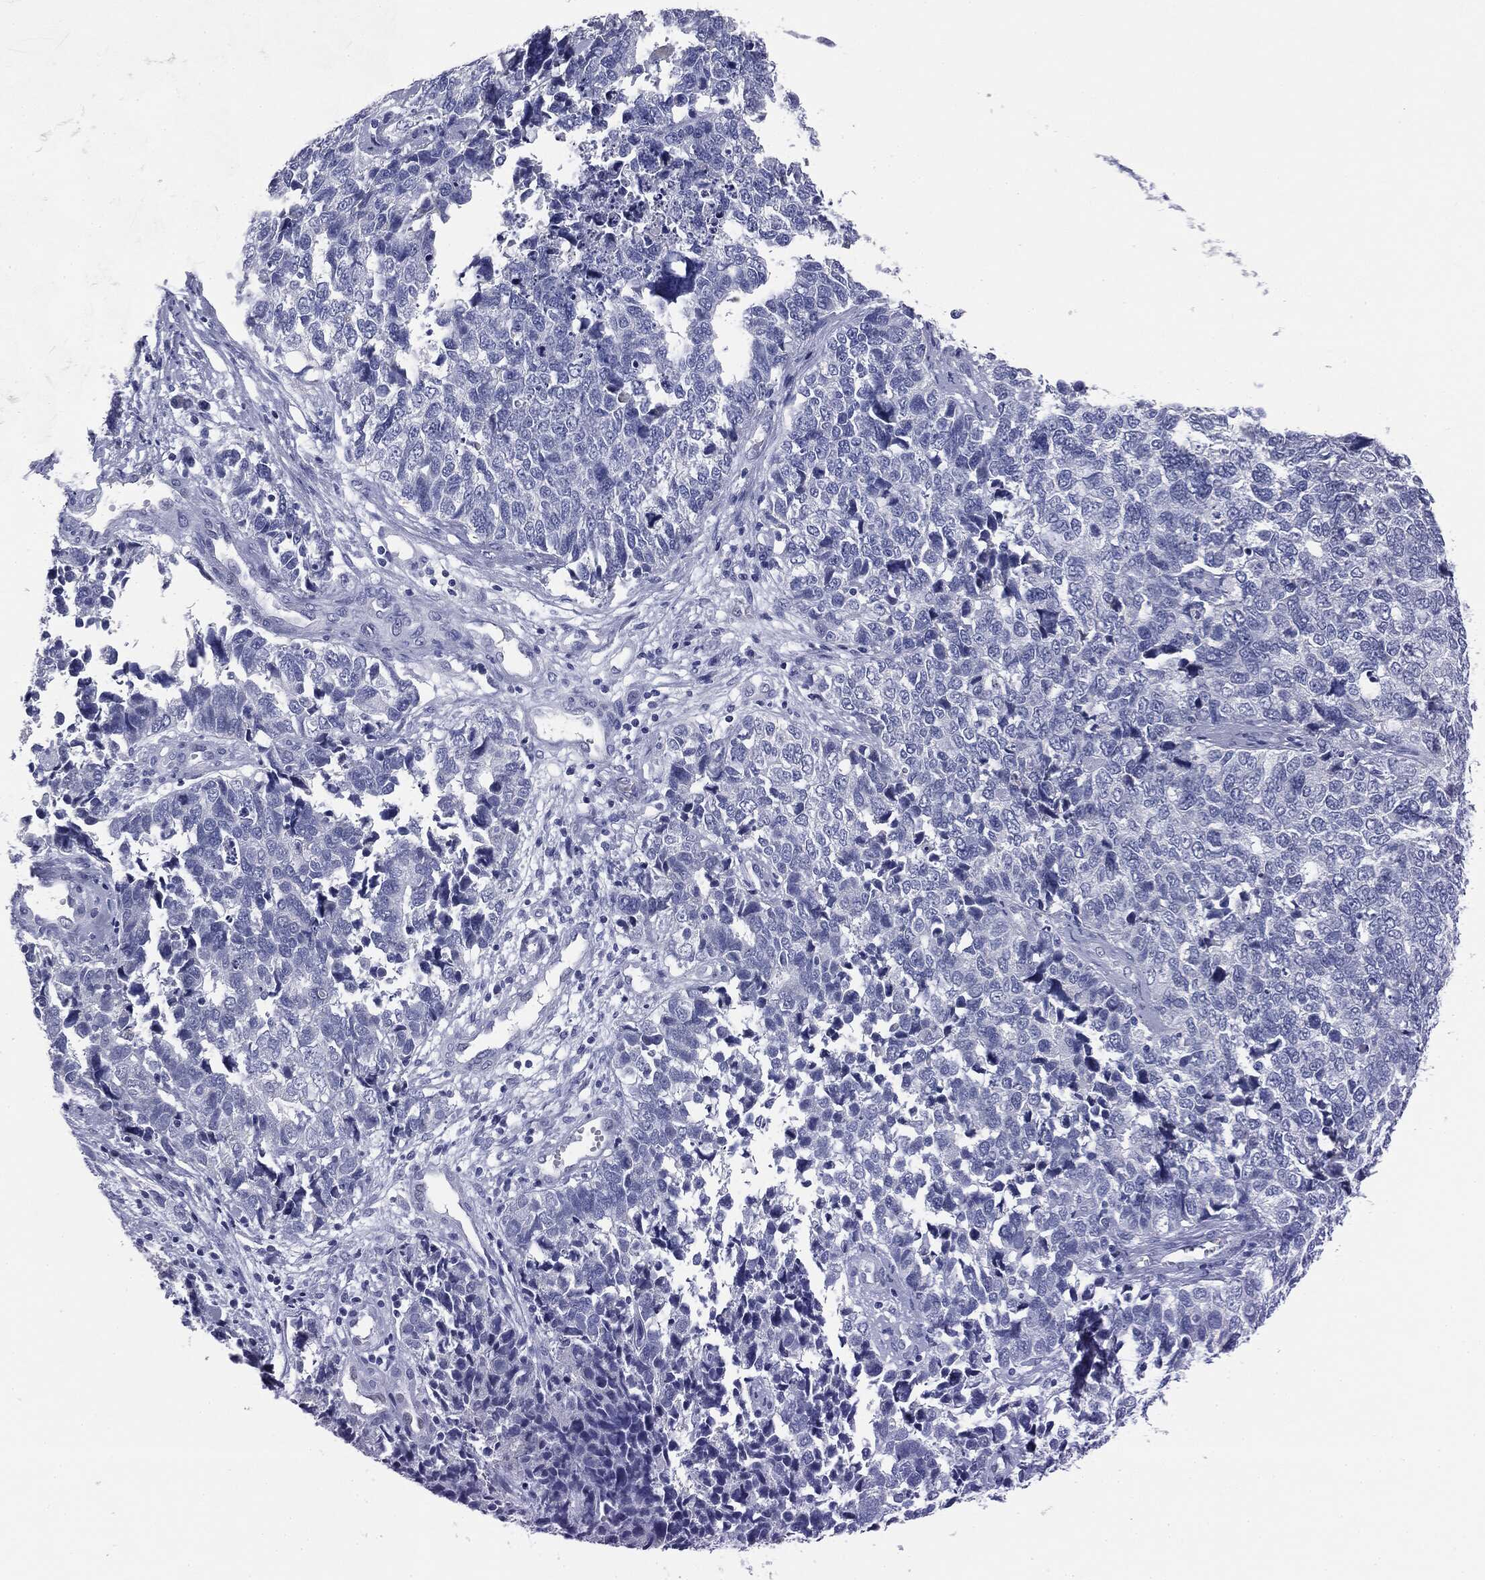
{"staining": {"intensity": "negative", "quantity": "none", "location": "none"}, "tissue": "cervical cancer", "cell_type": "Tumor cells", "image_type": "cancer", "snomed": [{"axis": "morphology", "description": "Squamous cell carcinoma, NOS"}, {"axis": "topography", "description": "Cervix"}], "caption": "DAB (3,3'-diaminobenzidine) immunohistochemical staining of cervical cancer (squamous cell carcinoma) displays no significant staining in tumor cells.", "gene": "ATP2A1", "patient": {"sex": "female", "age": 63}}